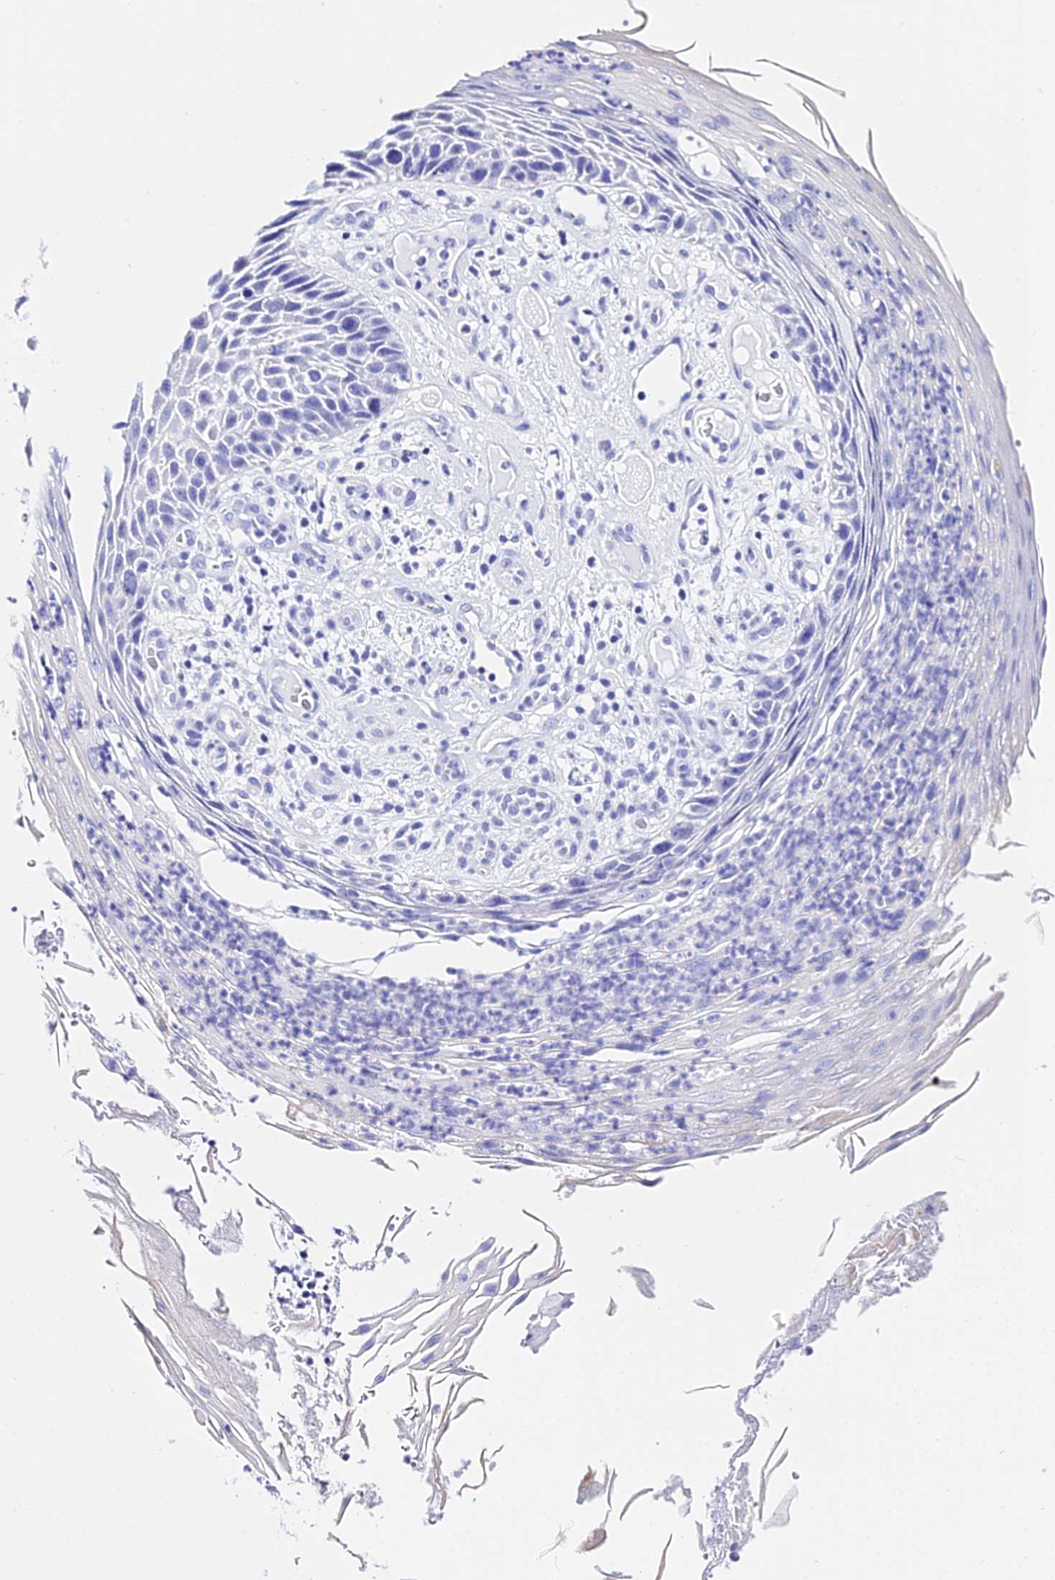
{"staining": {"intensity": "negative", "quantity": "none", "location": "none"}, "tissue": "skin cancer", "cell_type": "Tumor cells", "image_type": "cancer", "snomed": [{"axis": "morphology", "description": "Squamous cell carcinoma, NOS"}, {"axis": "topography", "description": "Skin"}], "caption": "Immunohistochemistry of human skin cancer (squamous cell carcinoma) displays no staining in tumor cells.", "gene": "TRMT44", "patient": {"sex": "female", "age": 88}}